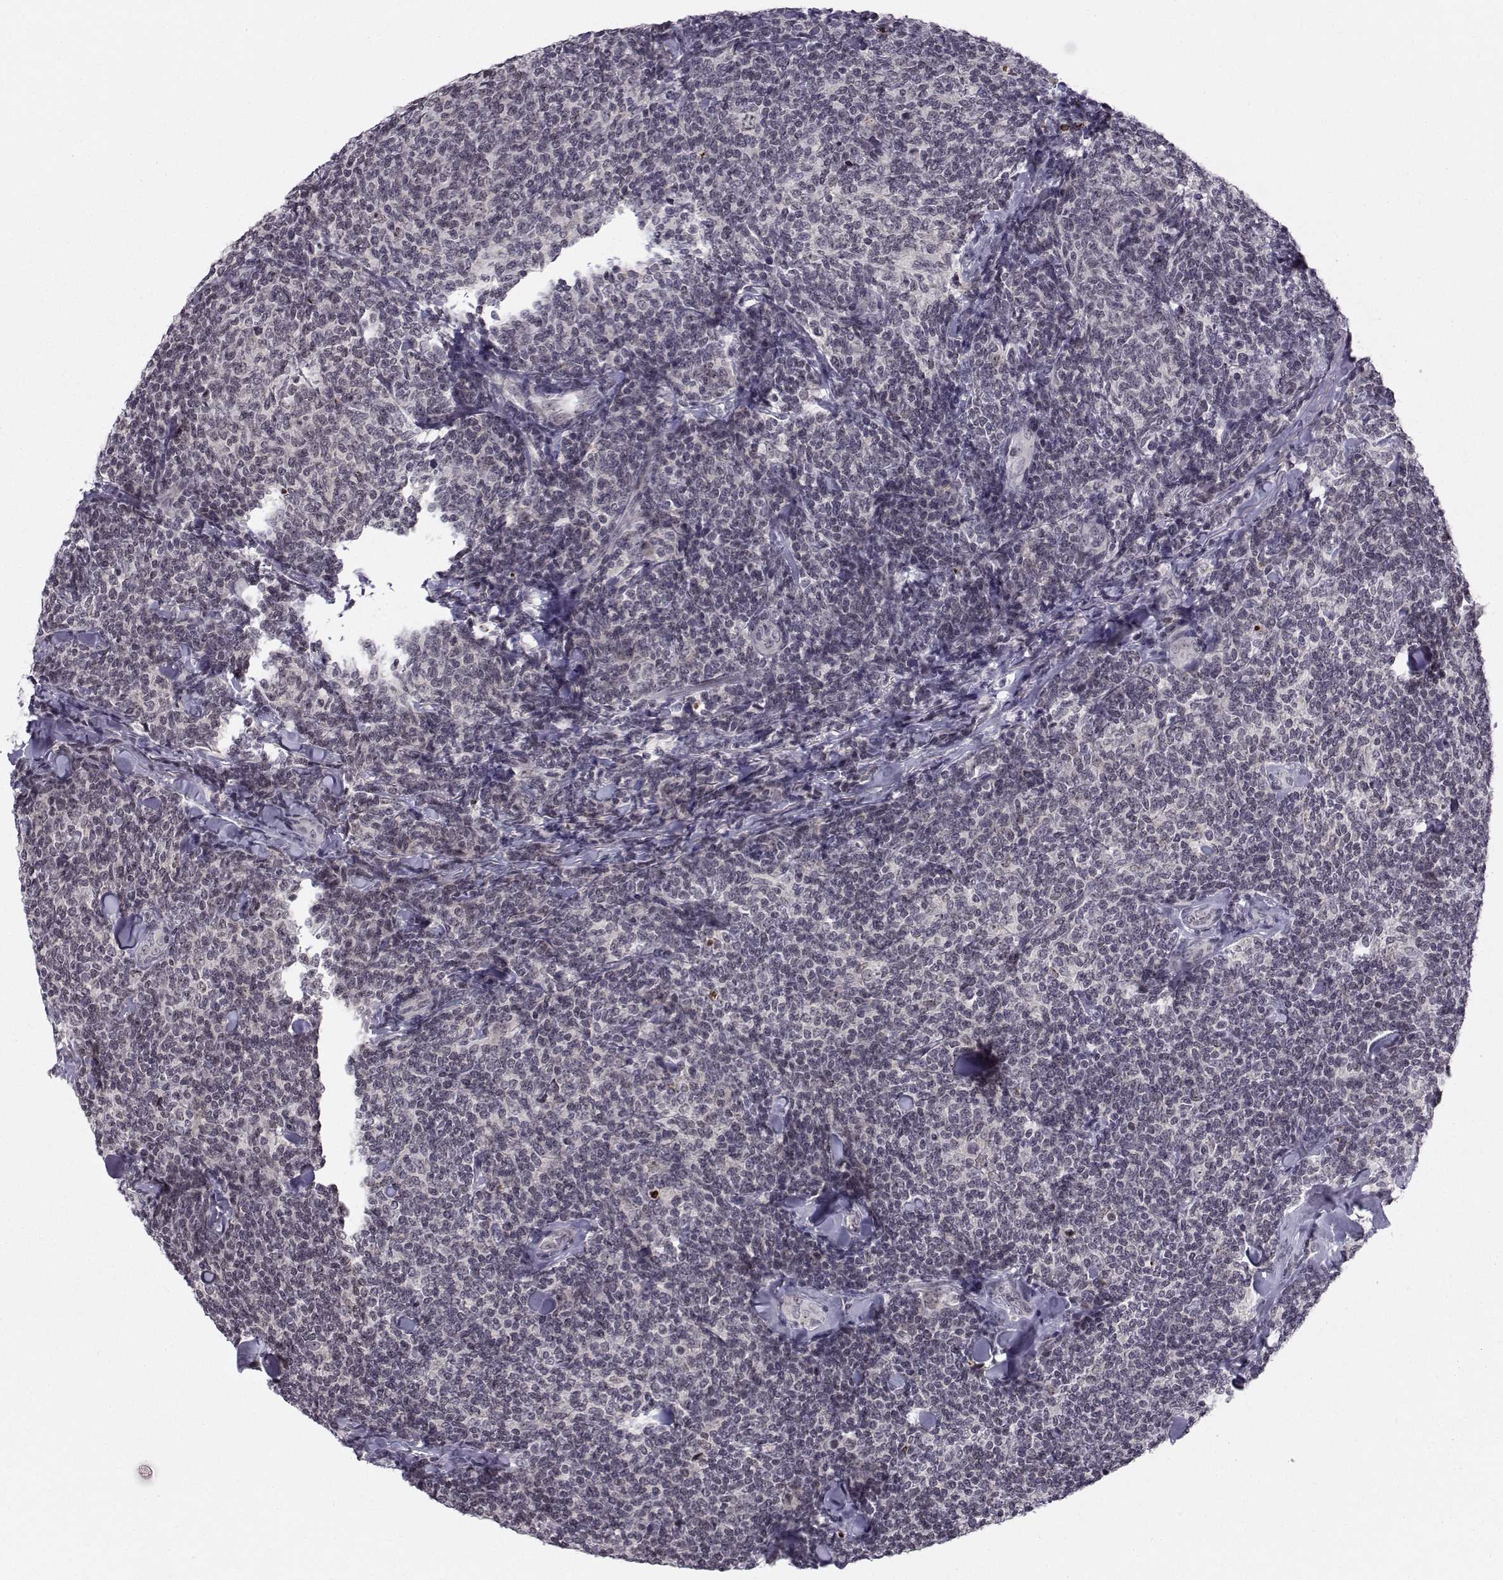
{"staining": {"intensity": "negative", "quantity": "none", "location": "none"}, "tissue": "lymphoma", "cell_type": "Tumor cells", "image_type": "cancer", "snomed": [{"axis": "morphology", "description": "Malignant lymphoma, non-Hodgkin's type, Low grade"}, {"axis": "topography", "description": "Lymph node"}], "caption": "Protein analysis of lymphoma displays no significant positivity in tumor cells.", "gene": "MARCHF4", "patient": {"sex": "female", "age": 56}}